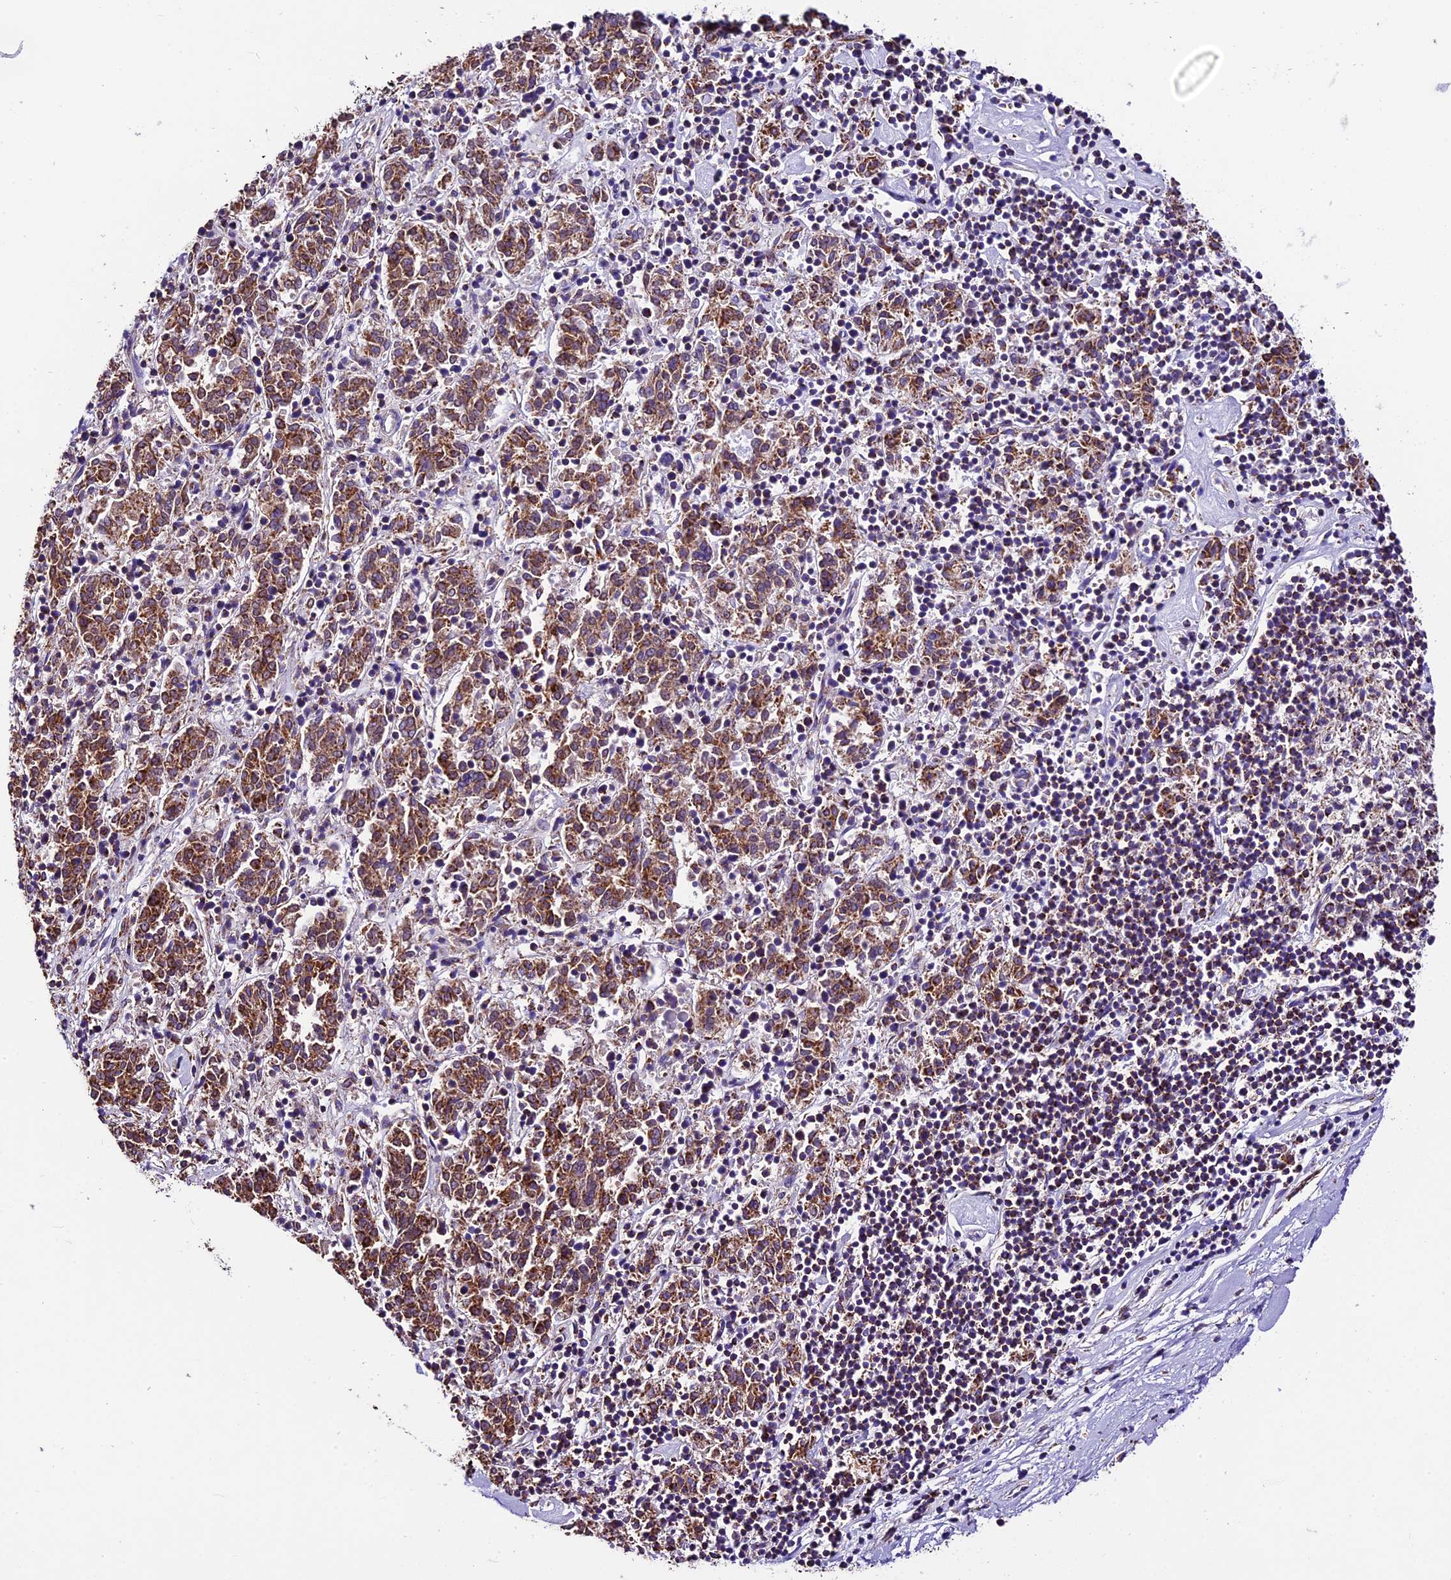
{"staining": {"intensity": "strong", "quantity": ">75%", "location": "cytoplasmic/membranous"}, "tissue": "melanoma", "cell_type": "Tumor cells", "image_type": "cancer", "snomed": [{"axis": "morphology", "description": "Malignant melanoma, NOS"}, {"axis": "topography", "description": "Skin"}], "caption": "The micrograph shows staining of melanoma, revealing strong cytoplasmic/membranous protein expression (brown color) within tumor cells.", "gene": "DCAF5", "patient": {"sex": "female", "age": 72}}